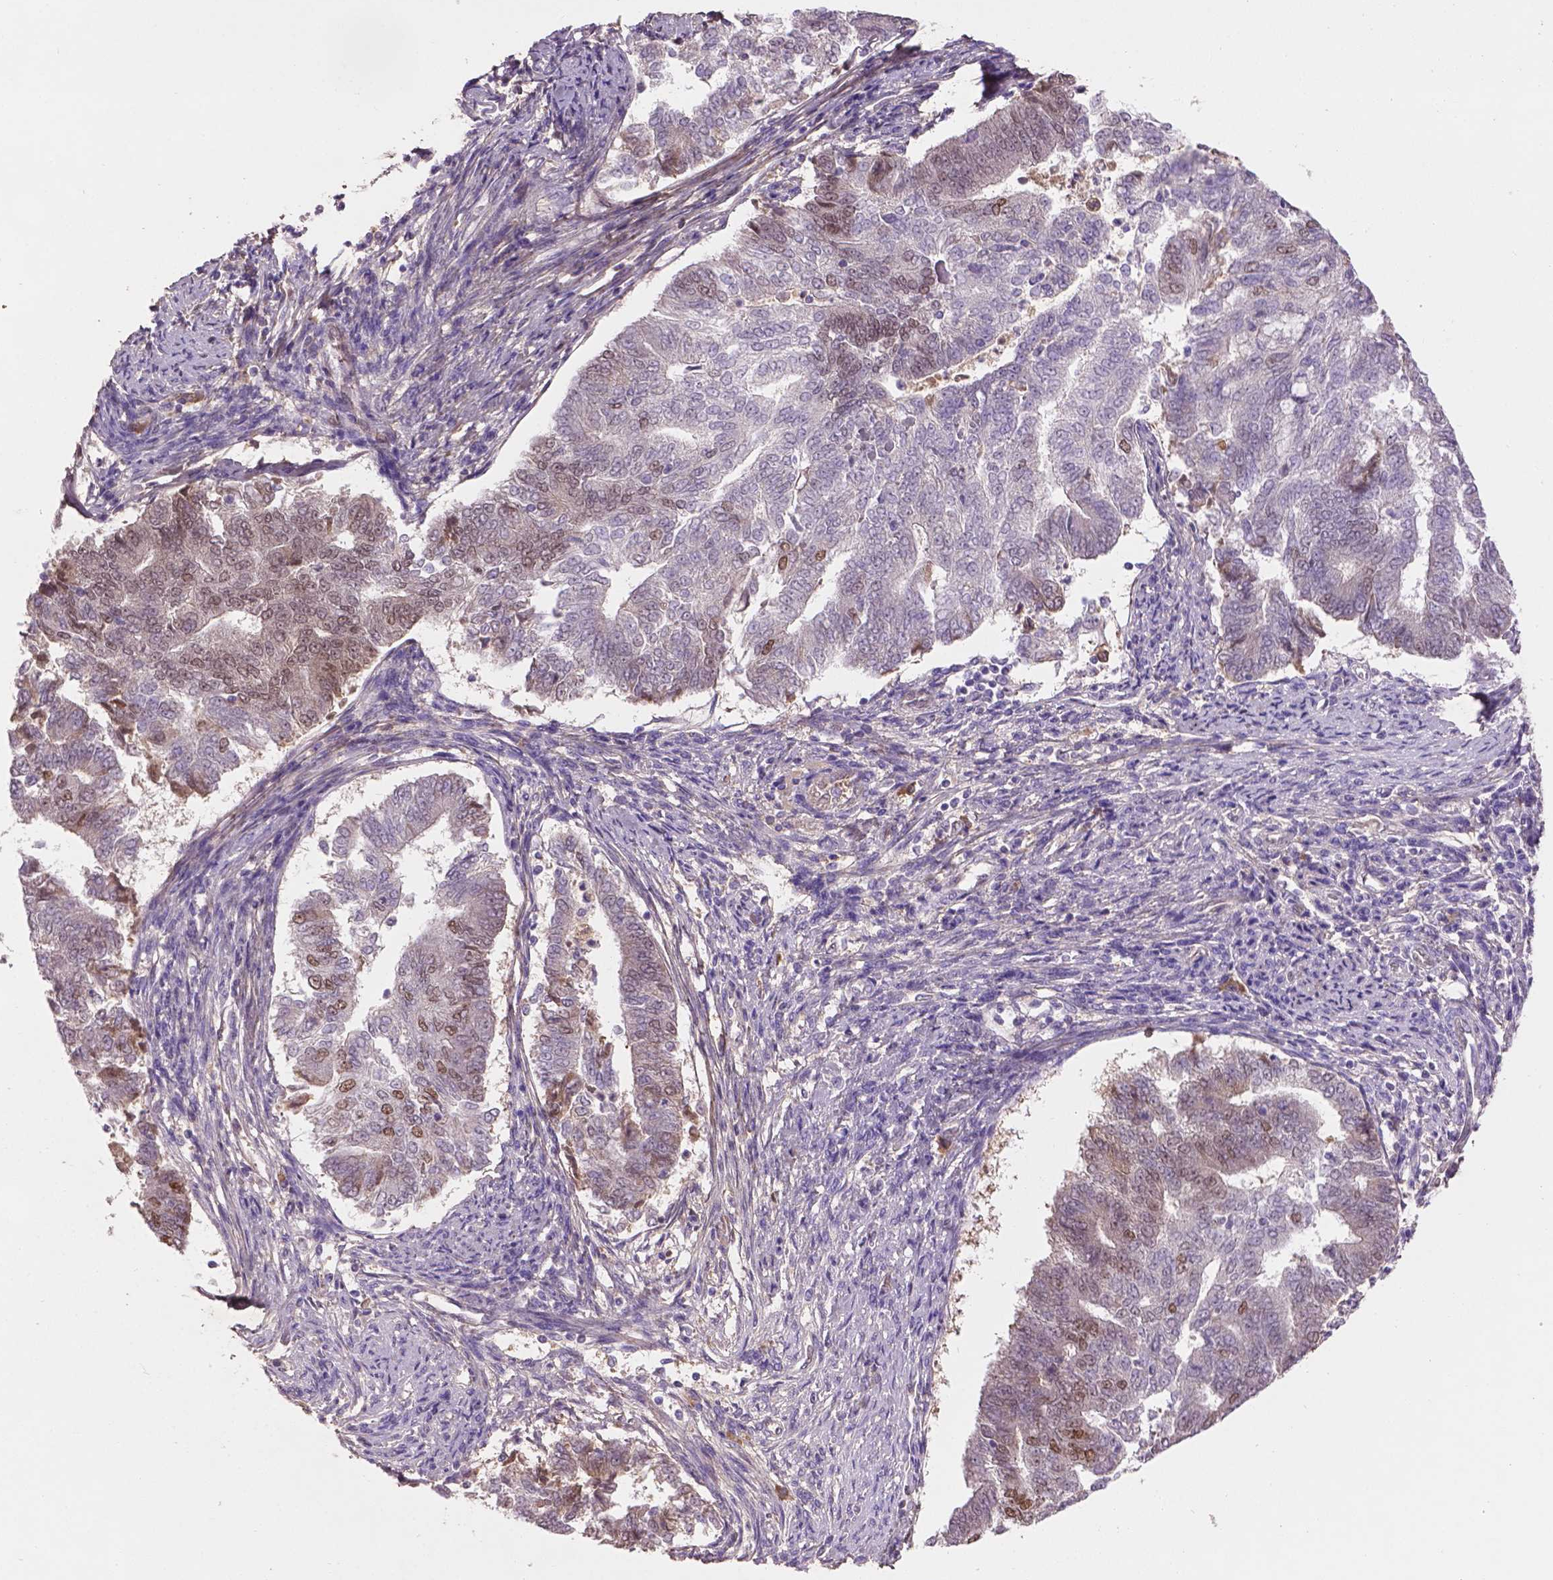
{"staining": {"intensity": "moderate", "quantity": "<25%", "location": "nuclear"}, "tissue": "endometrial cancer", "cell_type": "Tumor cells", "image_type": "cancer", "snomed": [{"axis": "morphology", "description": "Adenocarcinoma, NOS"}, {"axis": "topography", "description": "Endometrium"}], "caption": "The histopathology image exhibits a brown stain indicating the presence of a protein in the nuclear of tumor cells in adenocarcinoma (endometrial). (brown staining indicates protein expression, while blue staining denotes nuclei).", "gene": "SOX17", "patient": {"sex": "female", "age": 65}}